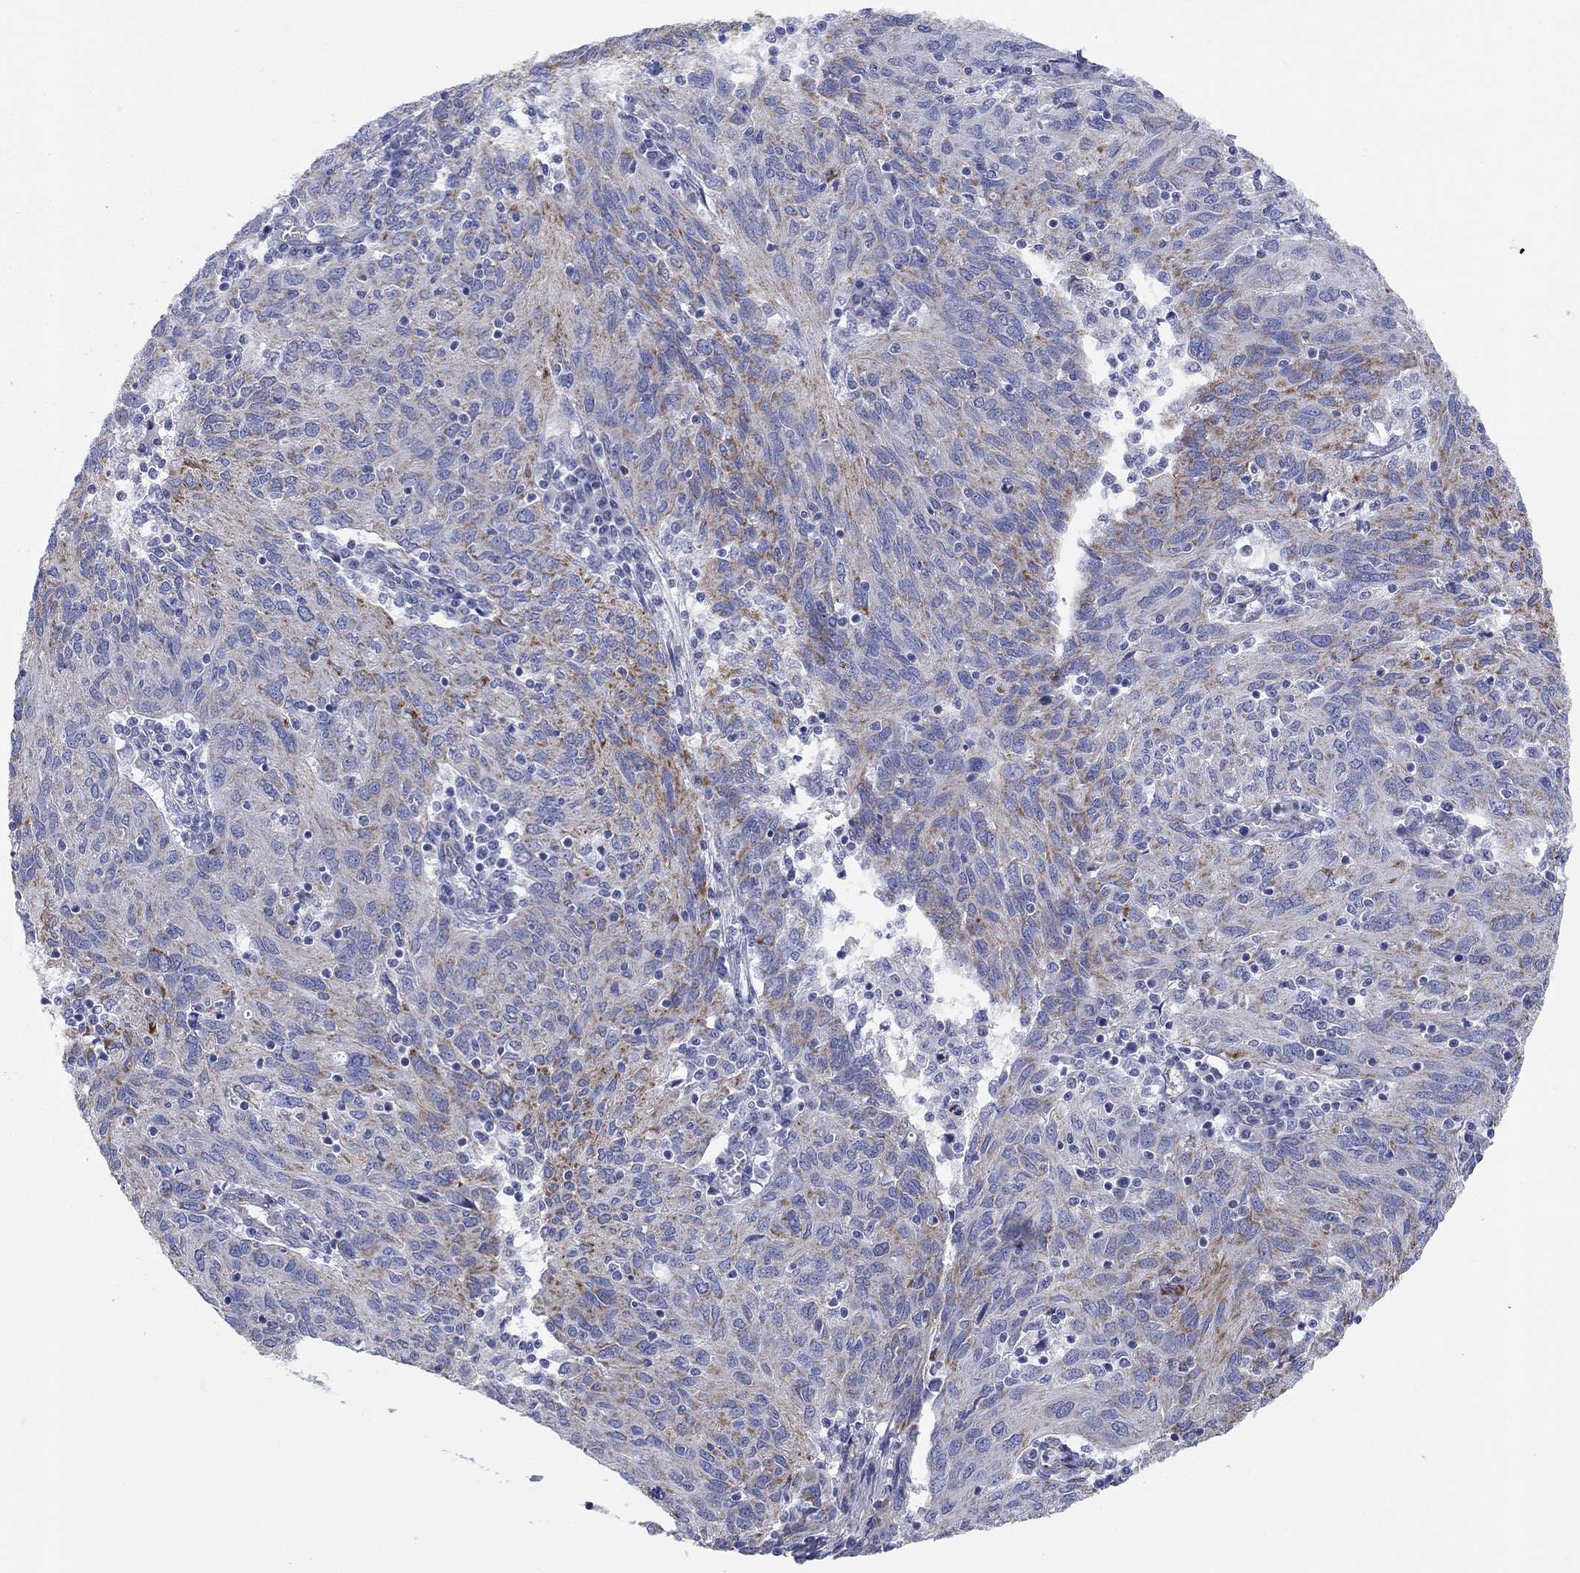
{"staining": {"intensity": "moderate", "quantity": "25%-75%", "location": "cytoplasmic/membranous"}, "tissue": "ovarian cancer", "cell_type": "Tumor cells", "image_type": "cancer", "snomed": [{"axis": "morphology", "description": "Carcinoma, endometroid"}, {"axis": "topography", "description": "Ovary"}], "caption": "Immunohistochemistry (IHC) (DAB) staining of ovarian endometroid carcinoma demonstrates moderate cytoplasmic/membranous protein staining in approximately 25%-75% of tumor cells.", "gene": "MGST3", "patient": {"sex": "female", "age": 50}}